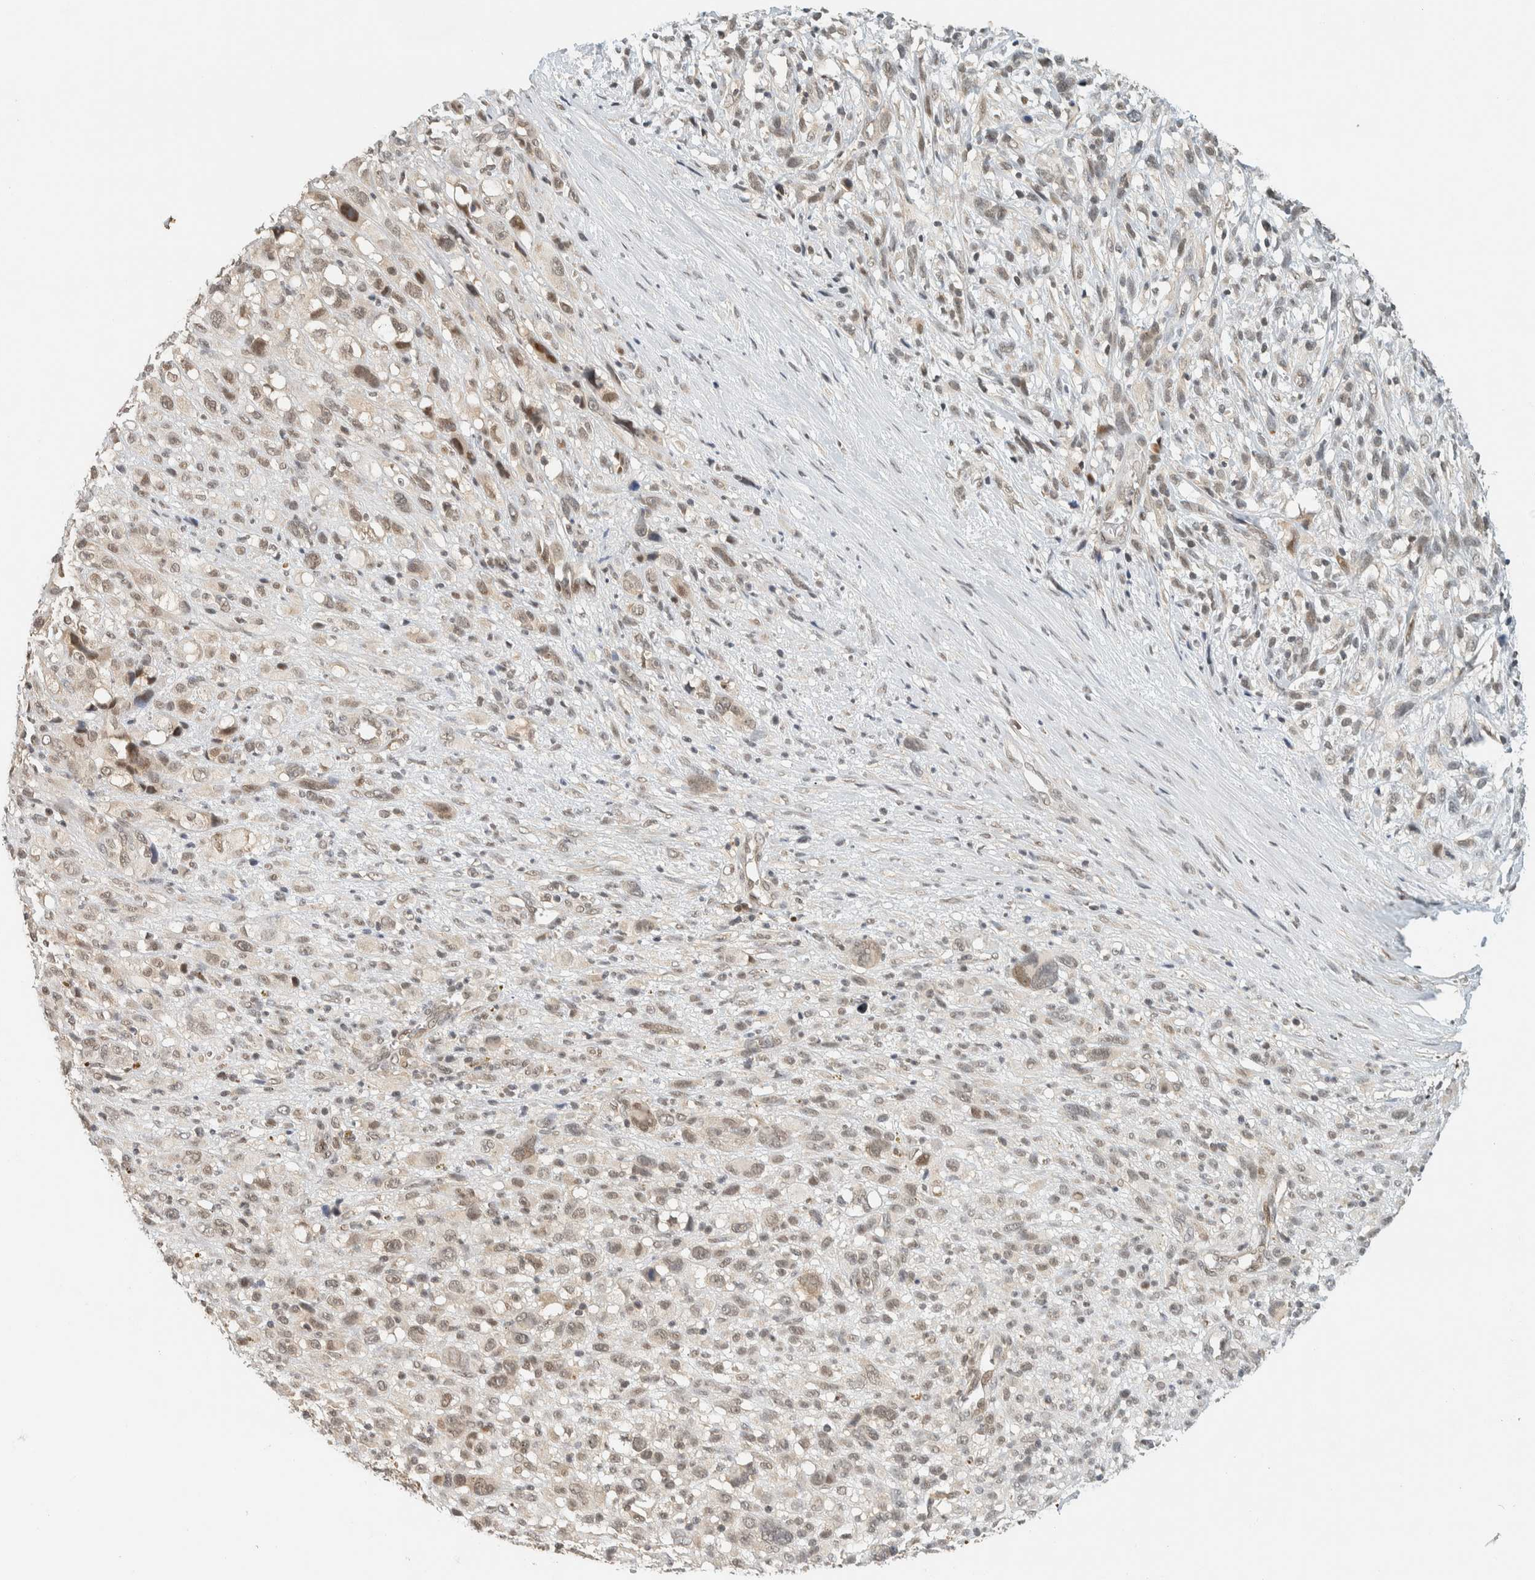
{"staining": {"intensity": "moderate", "quantity": "<25%", "location": "nuclear"}, "tissue": "melanoma", "cell_type": "Tumor cells", "image_type": "cancer", "snomed": [{"axis": "morphology", "description": "Malignant melanoma, NOS"}, {"axis": "topography", "description": "Skin"}], "caption": "Moderate nuclear staining is appreciated in about <25% of tumor cells in malignant melanoma.", "gene": "KIFAP3", "patient": {"sex": "female", "age": 55}}